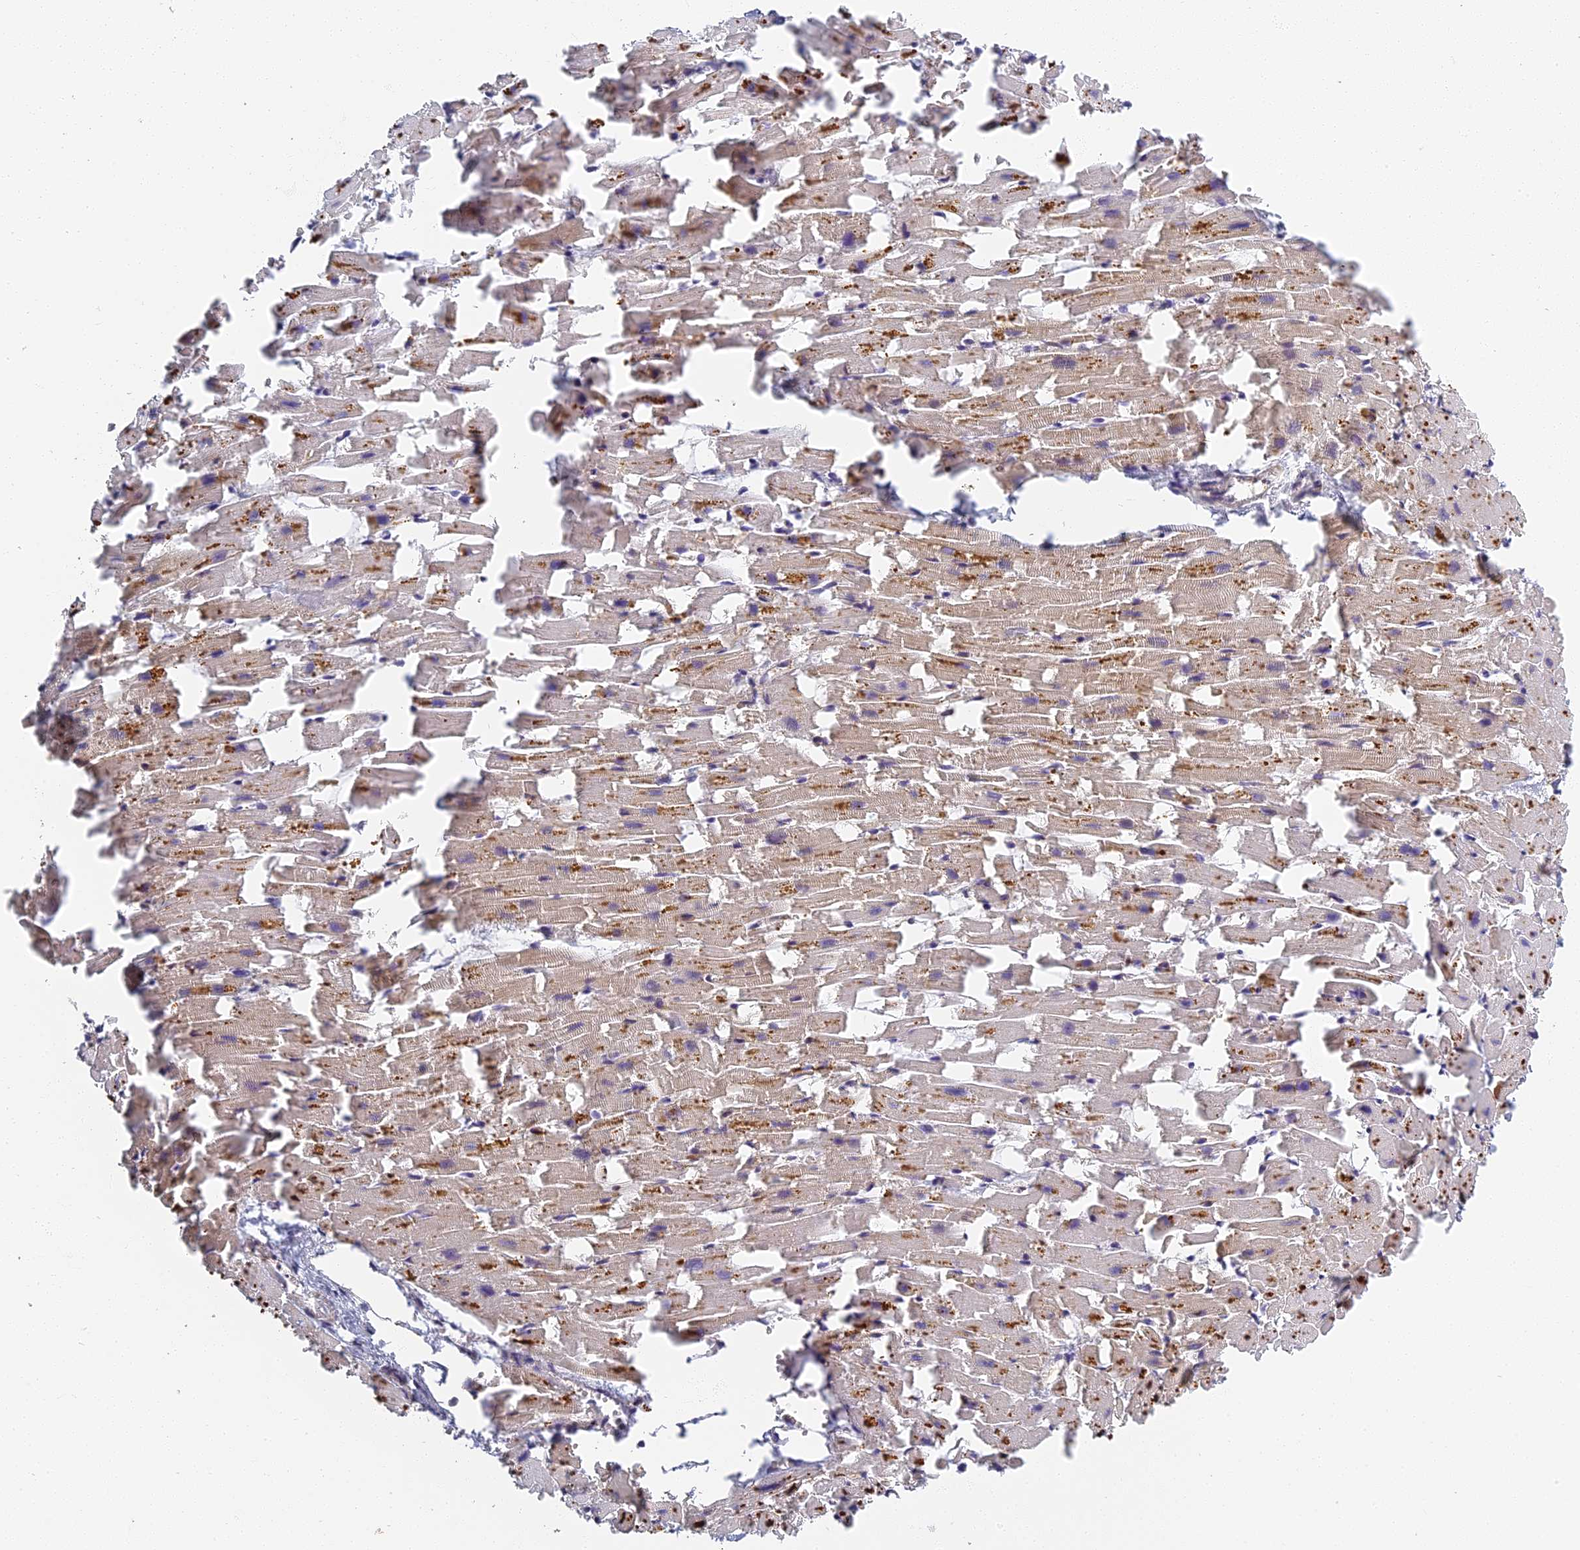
{"staining": {"intensity": "moderate", "quantity": "25%-75%", "location": "cytoplasmic/membranous"}, "tissue": "heart muscle", "cell_type": "Cardiomyocytes", "image_type": "normal", "snomed": [{"axis": "morphology", "description": "Normal tissue, NOS"}, {"axis": "topography", "description": "Heart"}], "caption": "Heart muscle stained with immunohistochemistry demonstrates moderate cytoplasmic/membranous positivity in approximately 25%-75% of cardiomyocytes.", "gene": "AP4E1", "patient": {"sex": "female", "age": 64}}